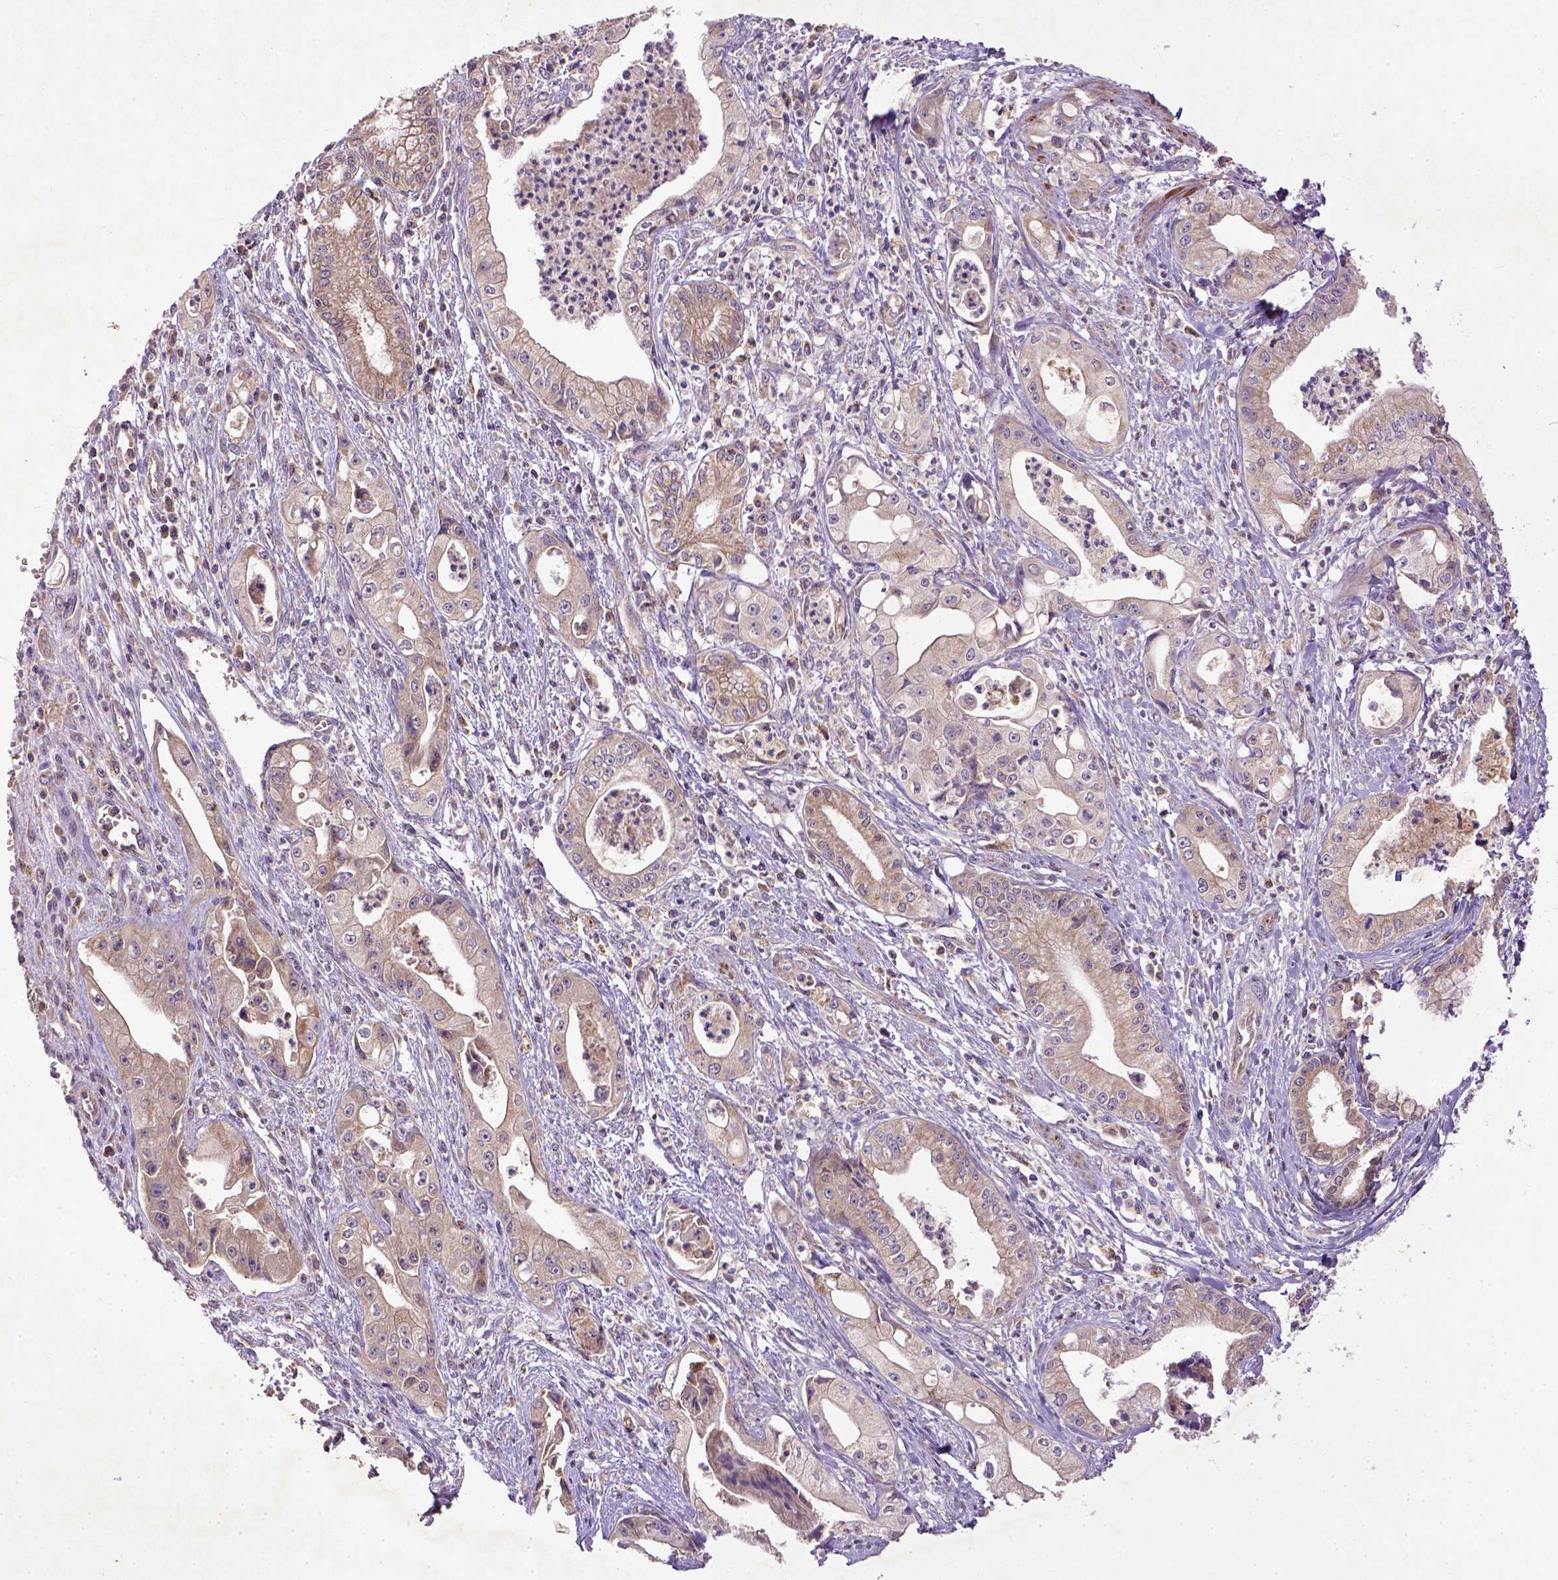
{"staining": {"intensity": "weak", "quantity": "25%-75%", "location": "cytoplasmic/membranous"}, "tissue": "pancreatic cancer", "cell_type": "Tumor cells", "image_type": "cancer", "snomed": [{"axis": "morphology", "description": "Adenocarcinoma, NOS"}, {"axis": "topography", "description": "Pancreas"}], "caption": "Weak cytoplasmic/membranous staining is seen in approximately 25%-75% of tumor cells in pancreatic adenocarcinoma.", "gene": "MT-CO1", "patient": {"sex": "female", "age": 65}}